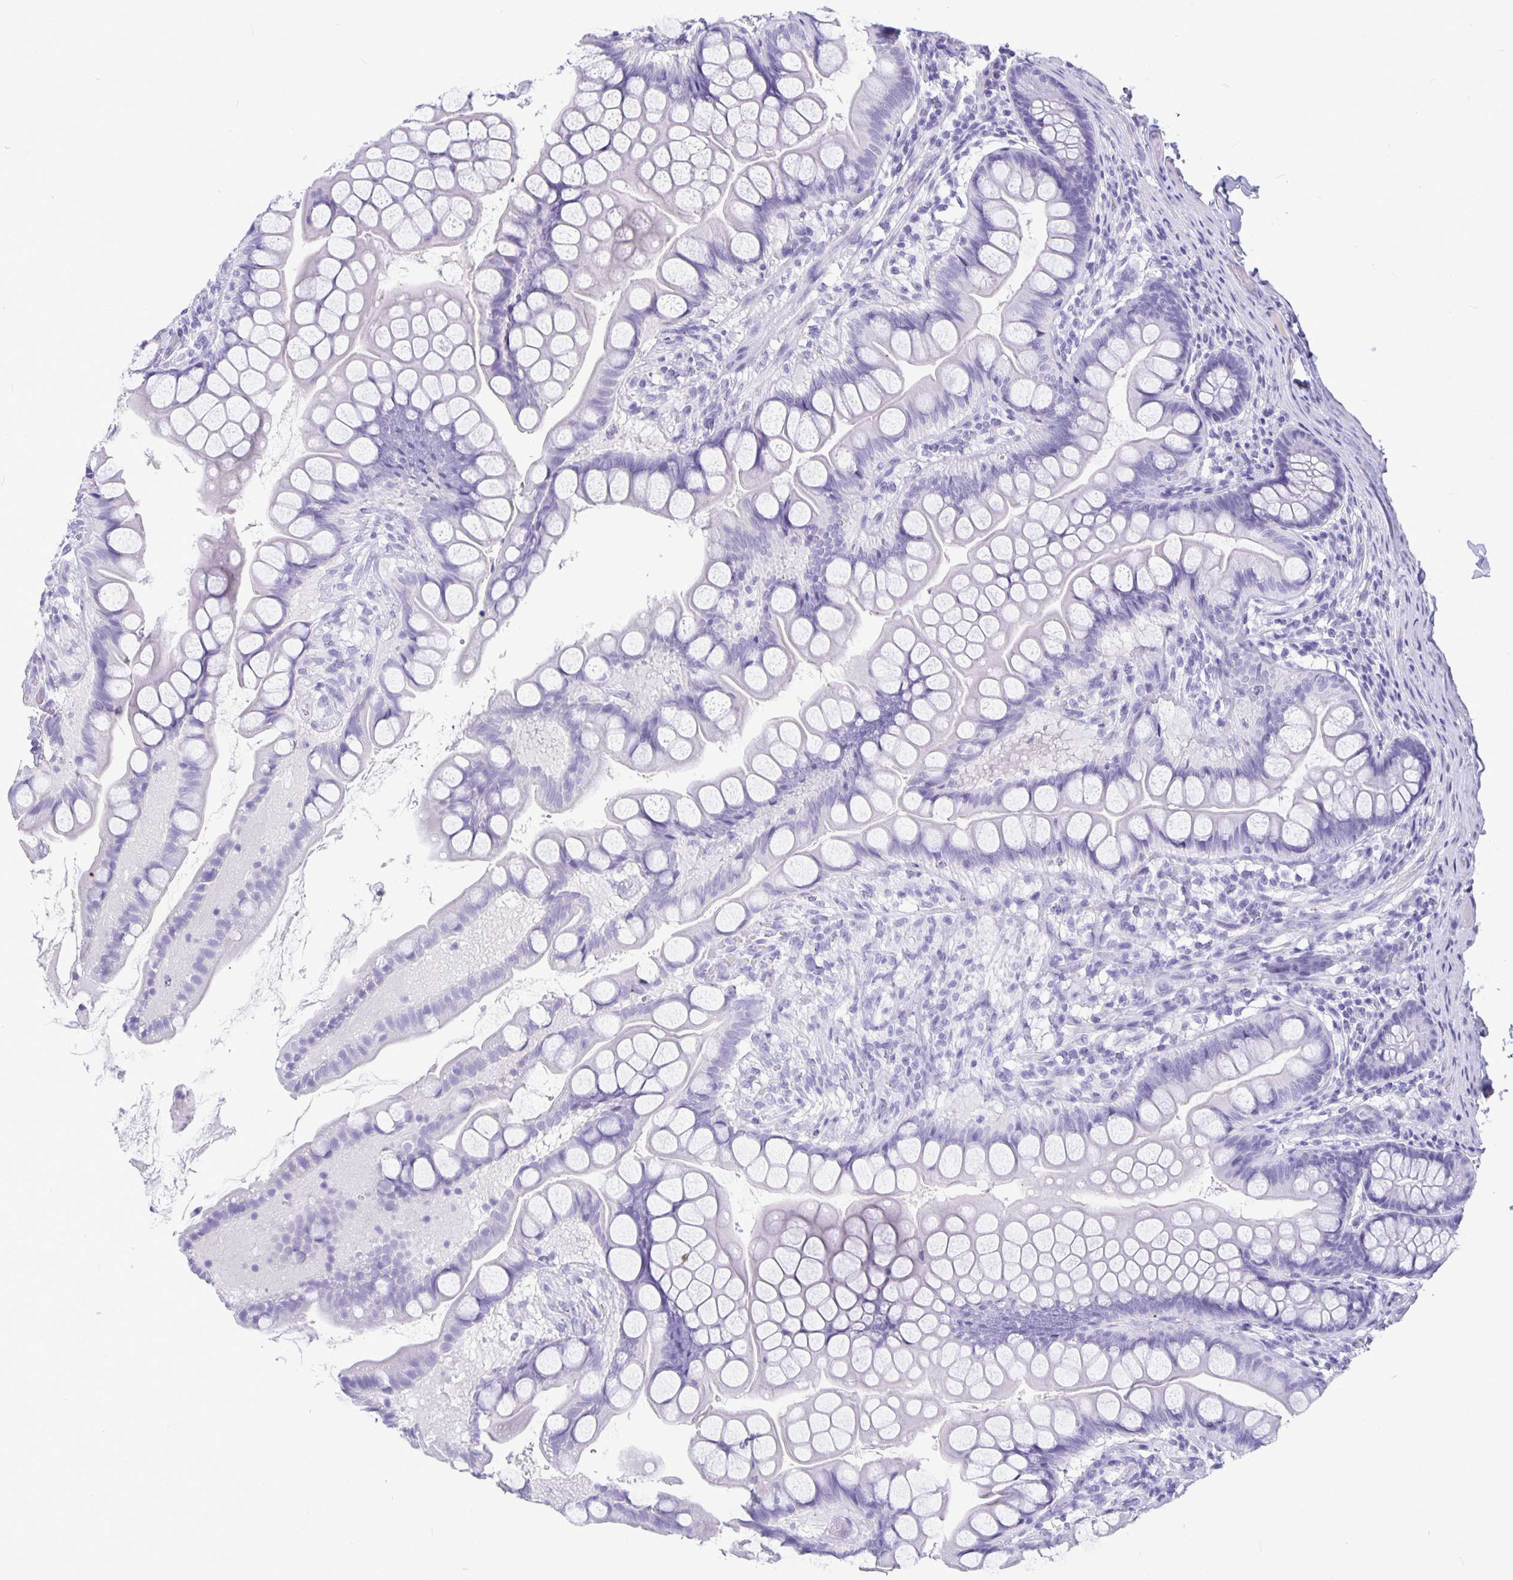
{"staining": {"intensity": "negative", "quantity": "none", "location": "none"}, "tissue": "small intestine", "cell_type": "Glandular cells", "image_type": "normal", "snomed": [{"axis": "morphology", "description": "Normal tissue, NOS"}, {"axis": "topography", "description": "Small intestine"}], "caption": "This is a micrograph of immunohistochemistry (IHC) staining of unremarkable small intestine, which shows no positivity in glandular cells. (Brightfield microscopy of DAB immunohistochemistry (IHC) at high magnification).", "gene": "BPIFA3", "patient": {"sex": "male", "age": 70}}